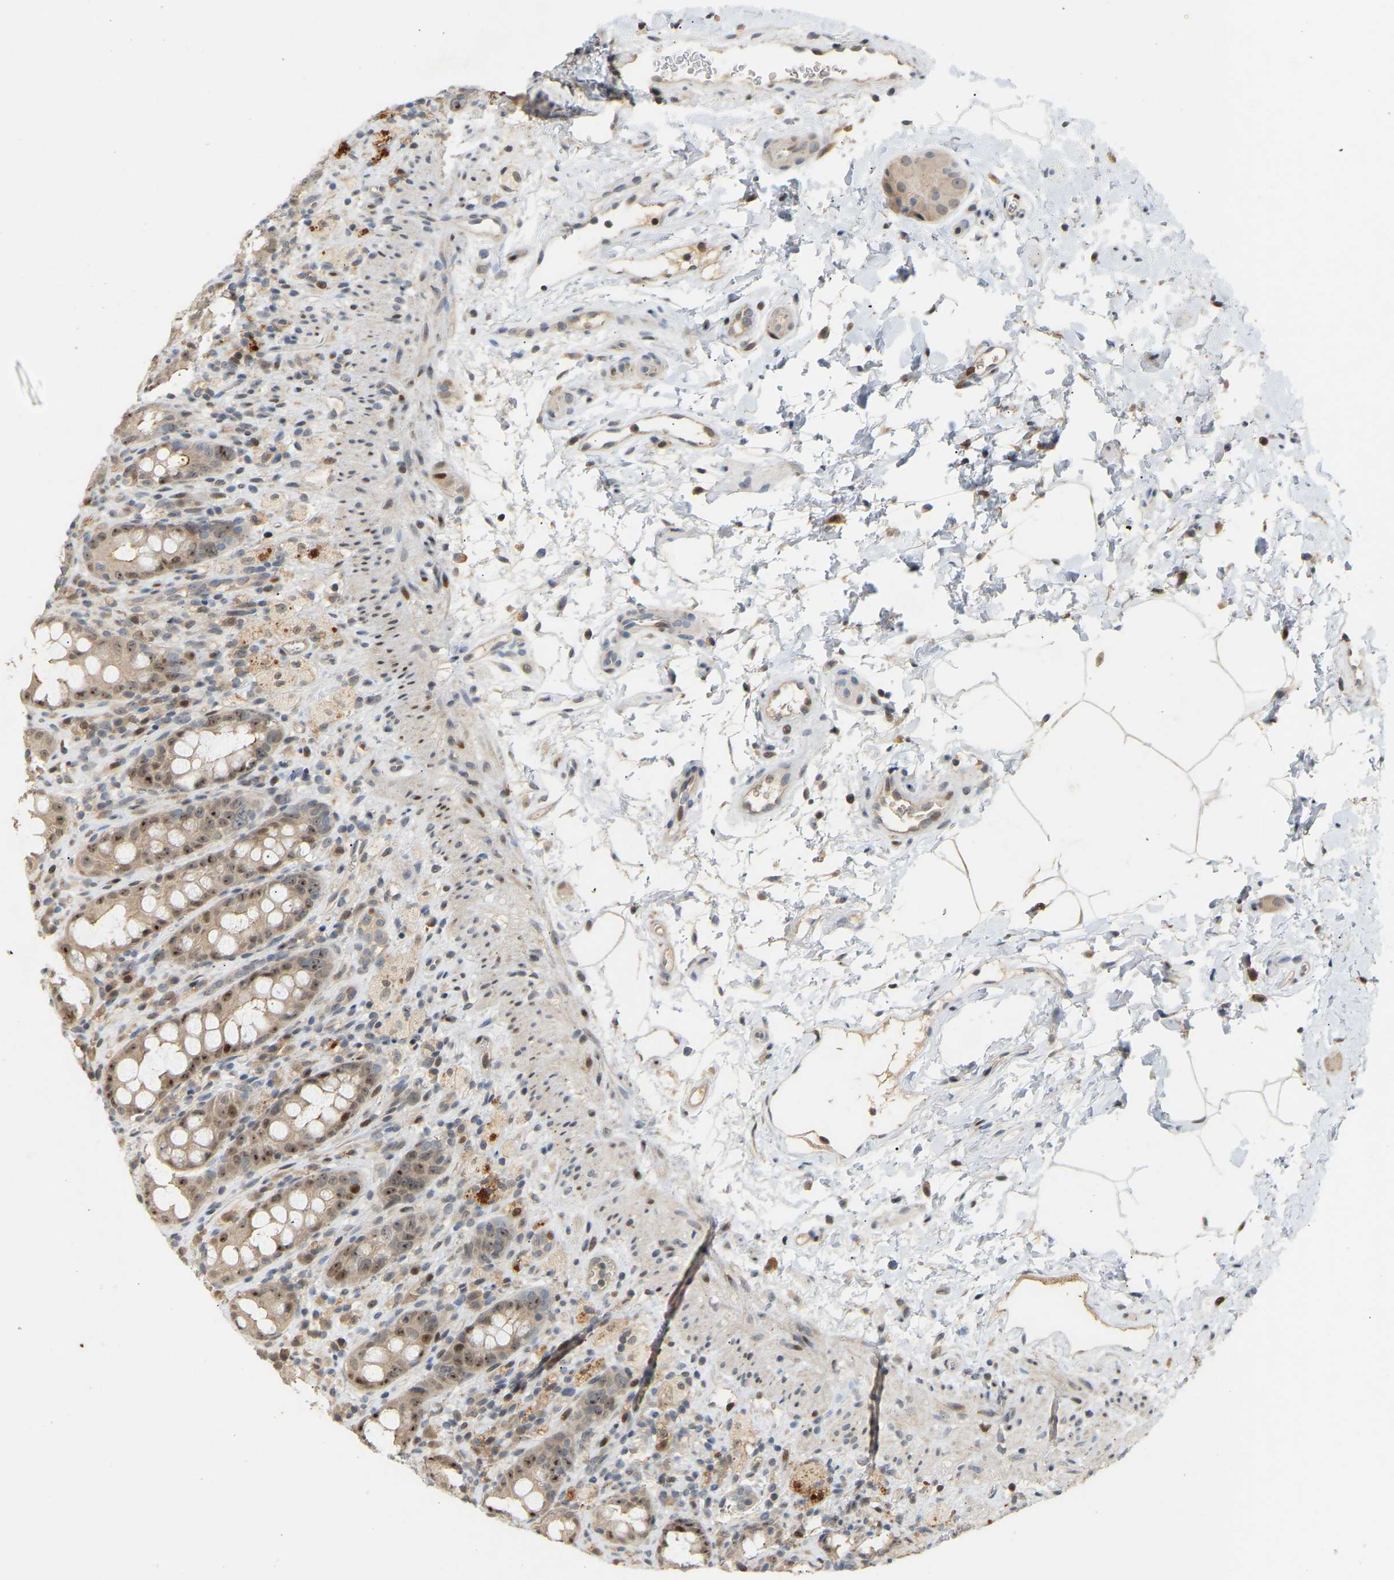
{"staining": {"intensity": "moderate", "quantity": "25%-75%", "location": "cytoplasmic/membranous,nuclear"}, "tissue": "rectum", "cell_type": "Glandular cells", "image_type": "normal", "snomed": [{"axis": "morphology", "description": "Normal tissue, NOS"}, {"axis": "topography", "description": "Rectum"}], "caption": "A medium amount of moderate cytoplasmic/membranous,nuclear staining is present in approximately 25%-75% of glandular cells in unremarkable rectum. Immunohistochemistry (ihc) stains the protein of interest in brown and the nuclei are stained blue.", "gene": "PTPN4", "patient": {"sex": "male", "age": 44}}